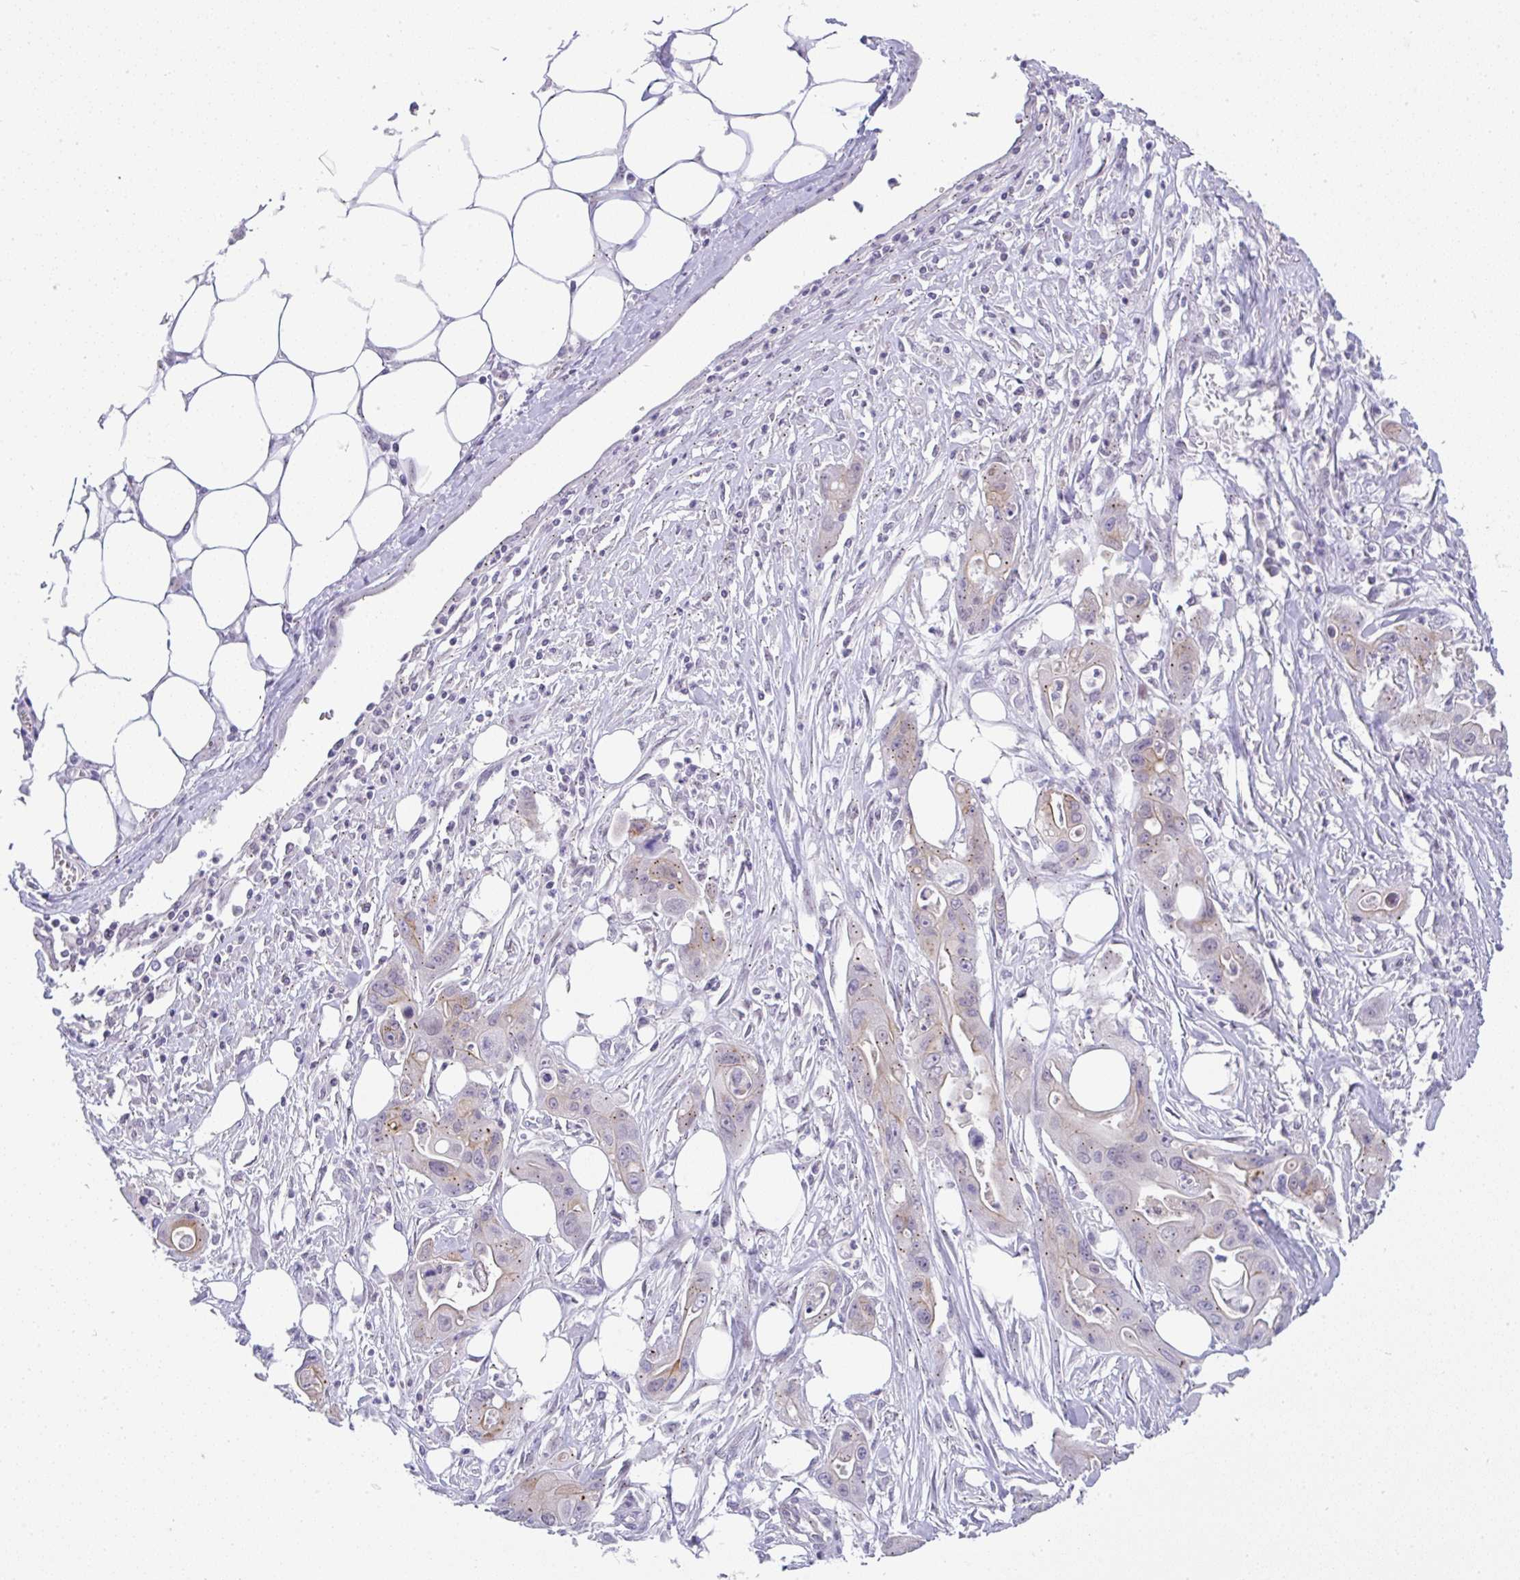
{"staining": {"intensity": "weak", "quantity": "25%-75%", "location": "cytoplasmic/membranous"}, "tissue": "ovarian cancer", "cell_type": "Tumor cells", "image_type": "cancer", "snomed": [{"axis": "morphology", "description": "Cystadenocarcinoma, mucinous, NOS"}, {"axis": "topography", "description": "Ovary"}], "caption": "Immunohistochemistry (DAB (3,3'-diaminobenzidine)) staining of human ovarian mucinous cystadenocarcinoma exhibits weak cytoplasmic/membranous protein staining in about 25%-75% of tumor cells. The staining was performed using DAB (3,3'-diaminobenzidine), with brown indicating positive protein expression. Nuclei are stained blue with hematoxylin.", "gene": "FAM177A1", "patient": {"sex": "female", "age": 70}}